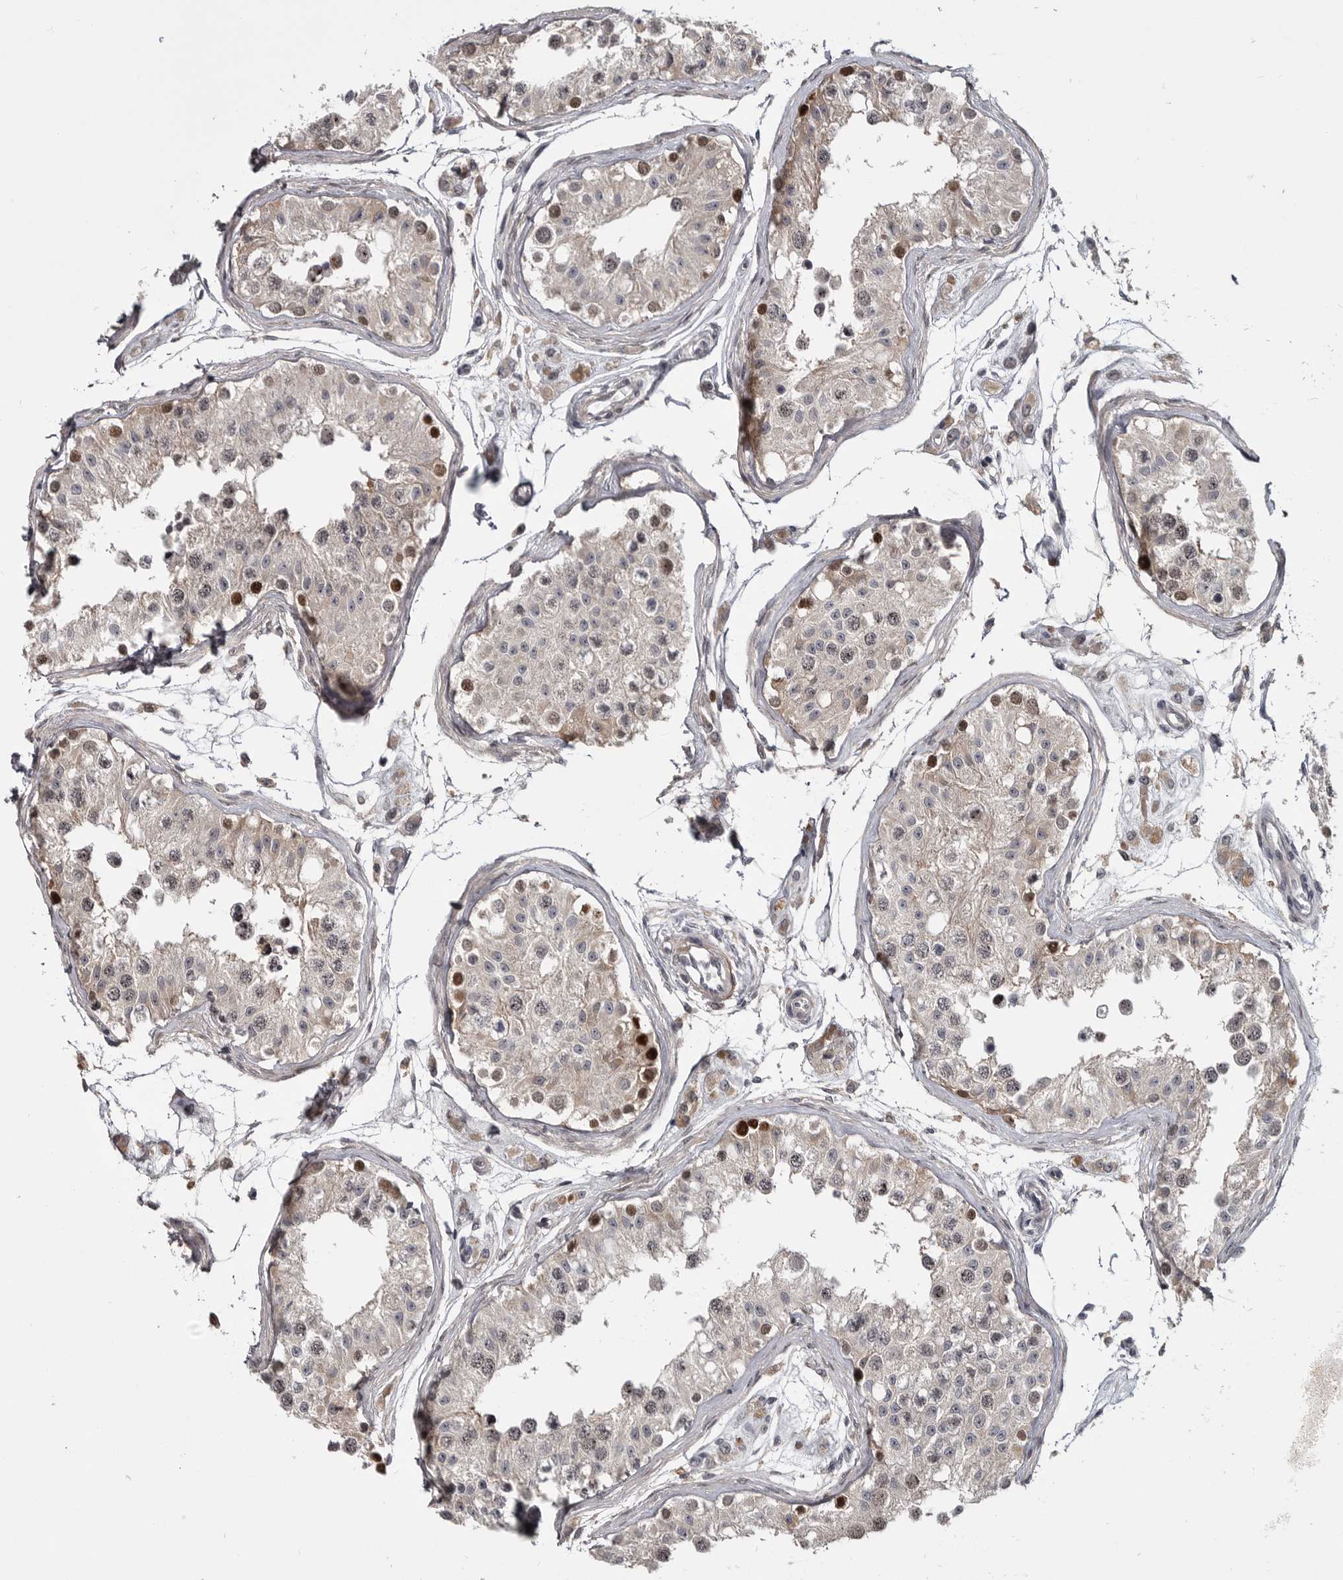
{"staining": {"intensity": "strong", "quantity": "<25%", "location": "nuclear"}, "tissue": "testis", "cell_type": "Cells in seminiferous ducts", "image_type": "normal", "snomed": [{"axis": "morphology", "description": "Normal tissue, NOS"}, {"axis": "morphology", "description": "Adenocarcinoma, metastatic, NOS"}, {"axis": "topography", "description": "Testis"}], "caption": "An immunohistochemistry (IHC) photomicrograph of unremarkable tissue is shown. Protein staining in brown labels strong nuclear positivity in testis within cells in seminiferous ducts. The staining is performed using DAB brown chromogen to label protein expression. The nuclei are counter-stained blue using hematoxylin.", "gene": "ZNF277", "patient": {"sex": "male", "age": 26}}